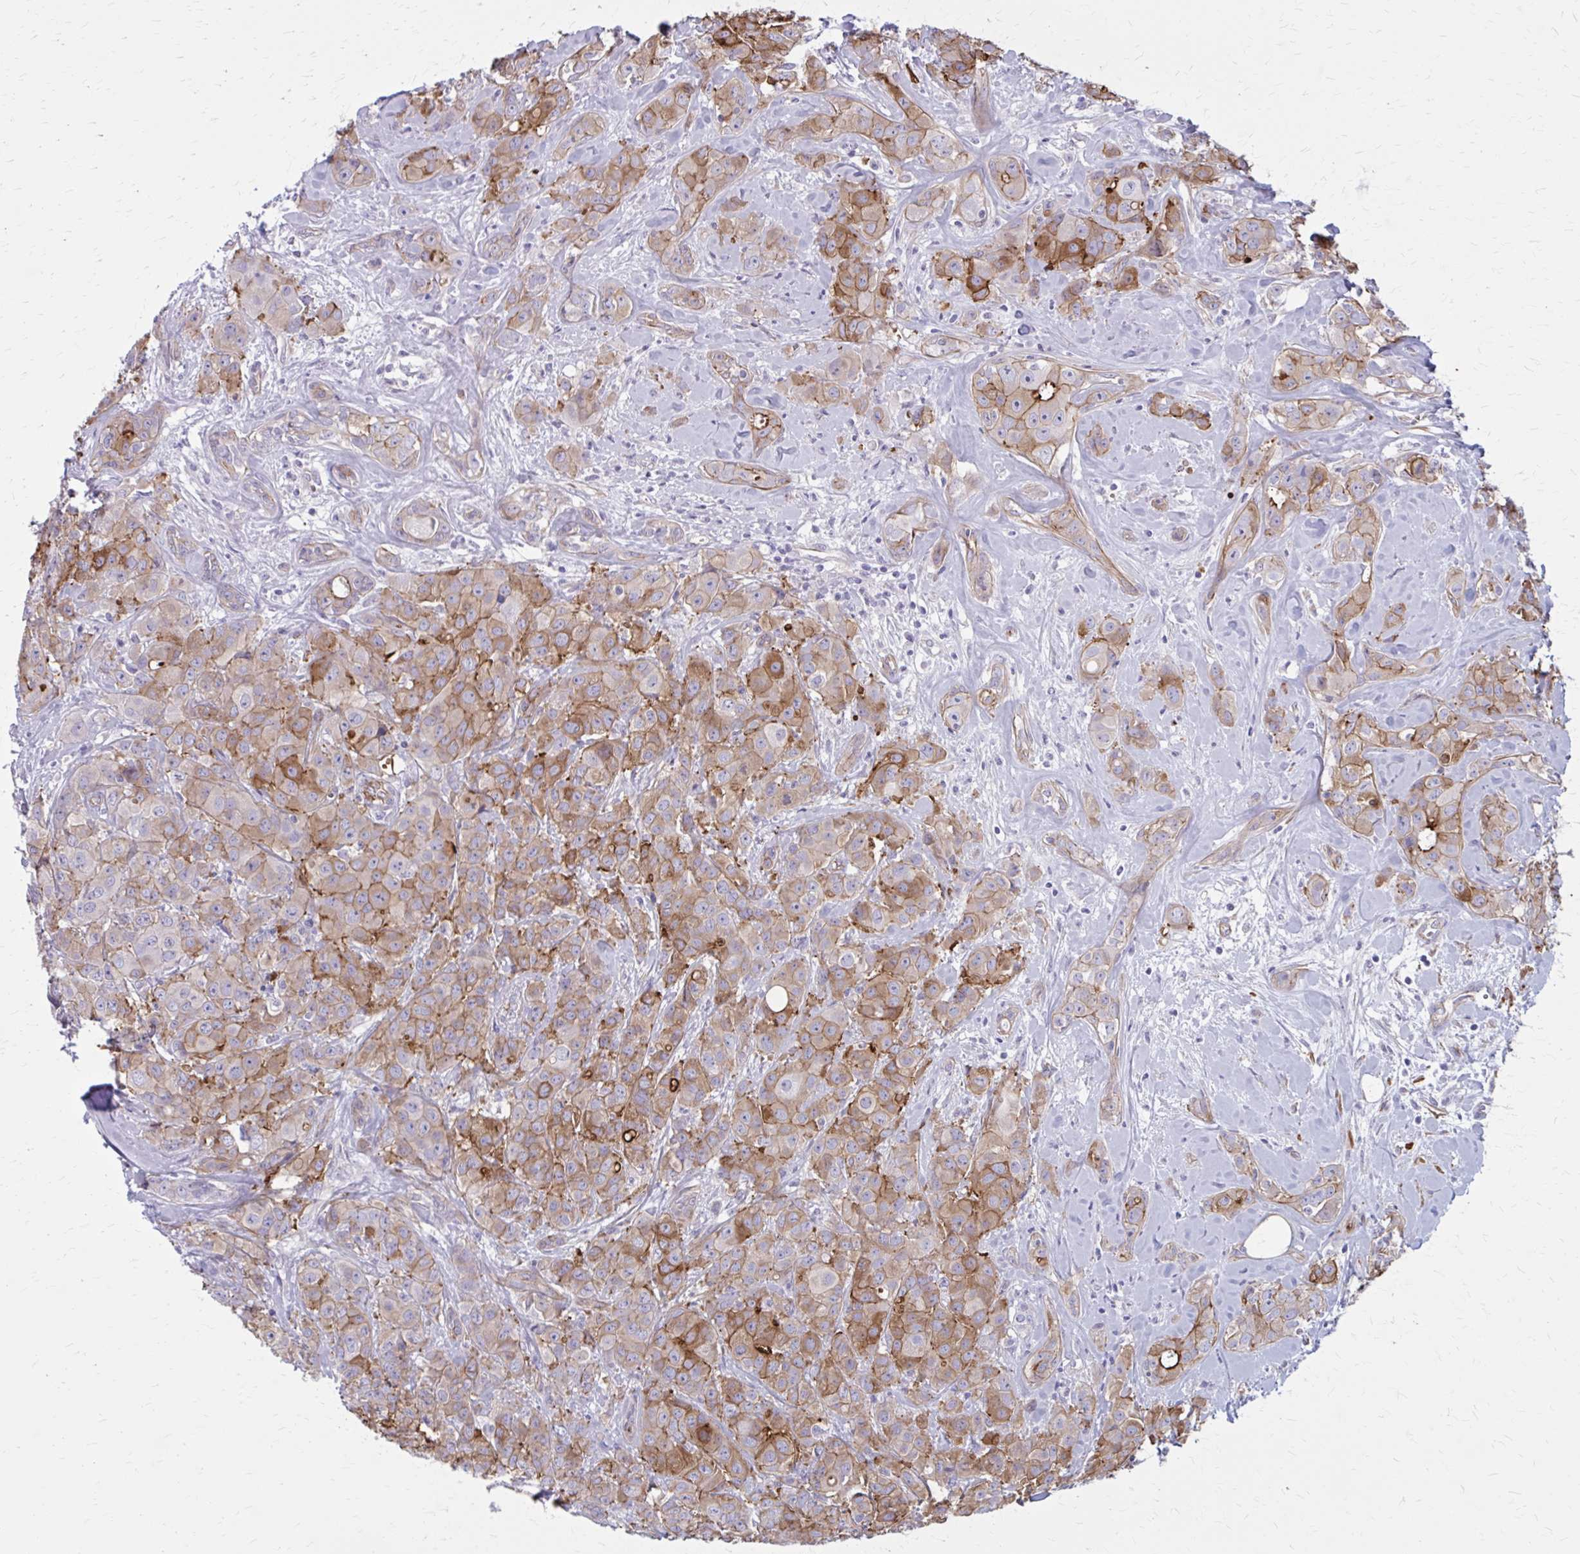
{"staining": {"intensity": "strong", "quantity": "25%-75%", "location": "cytoplasmic/membranous"}, "tissue": "breast cancer", "cell_type": "Tumor cells", "image_type": "cancer", "snomed": [{"axis": "morphology", "description": "Normal tissue, NOS"}, {"axis": "morphology", "description": "Duct carcinoma"}, {"axis": "topography", "description": "Breast"}], "caption": "This photomicrograph demonstrates IHC staining of human breast intraductal carcinoma, with high strong cytoplasmic/membranous staining in about 25%-75% of tumor cells.", "gene": "ZDHHC7", "patient": {"sex": "female", "age": 43}}